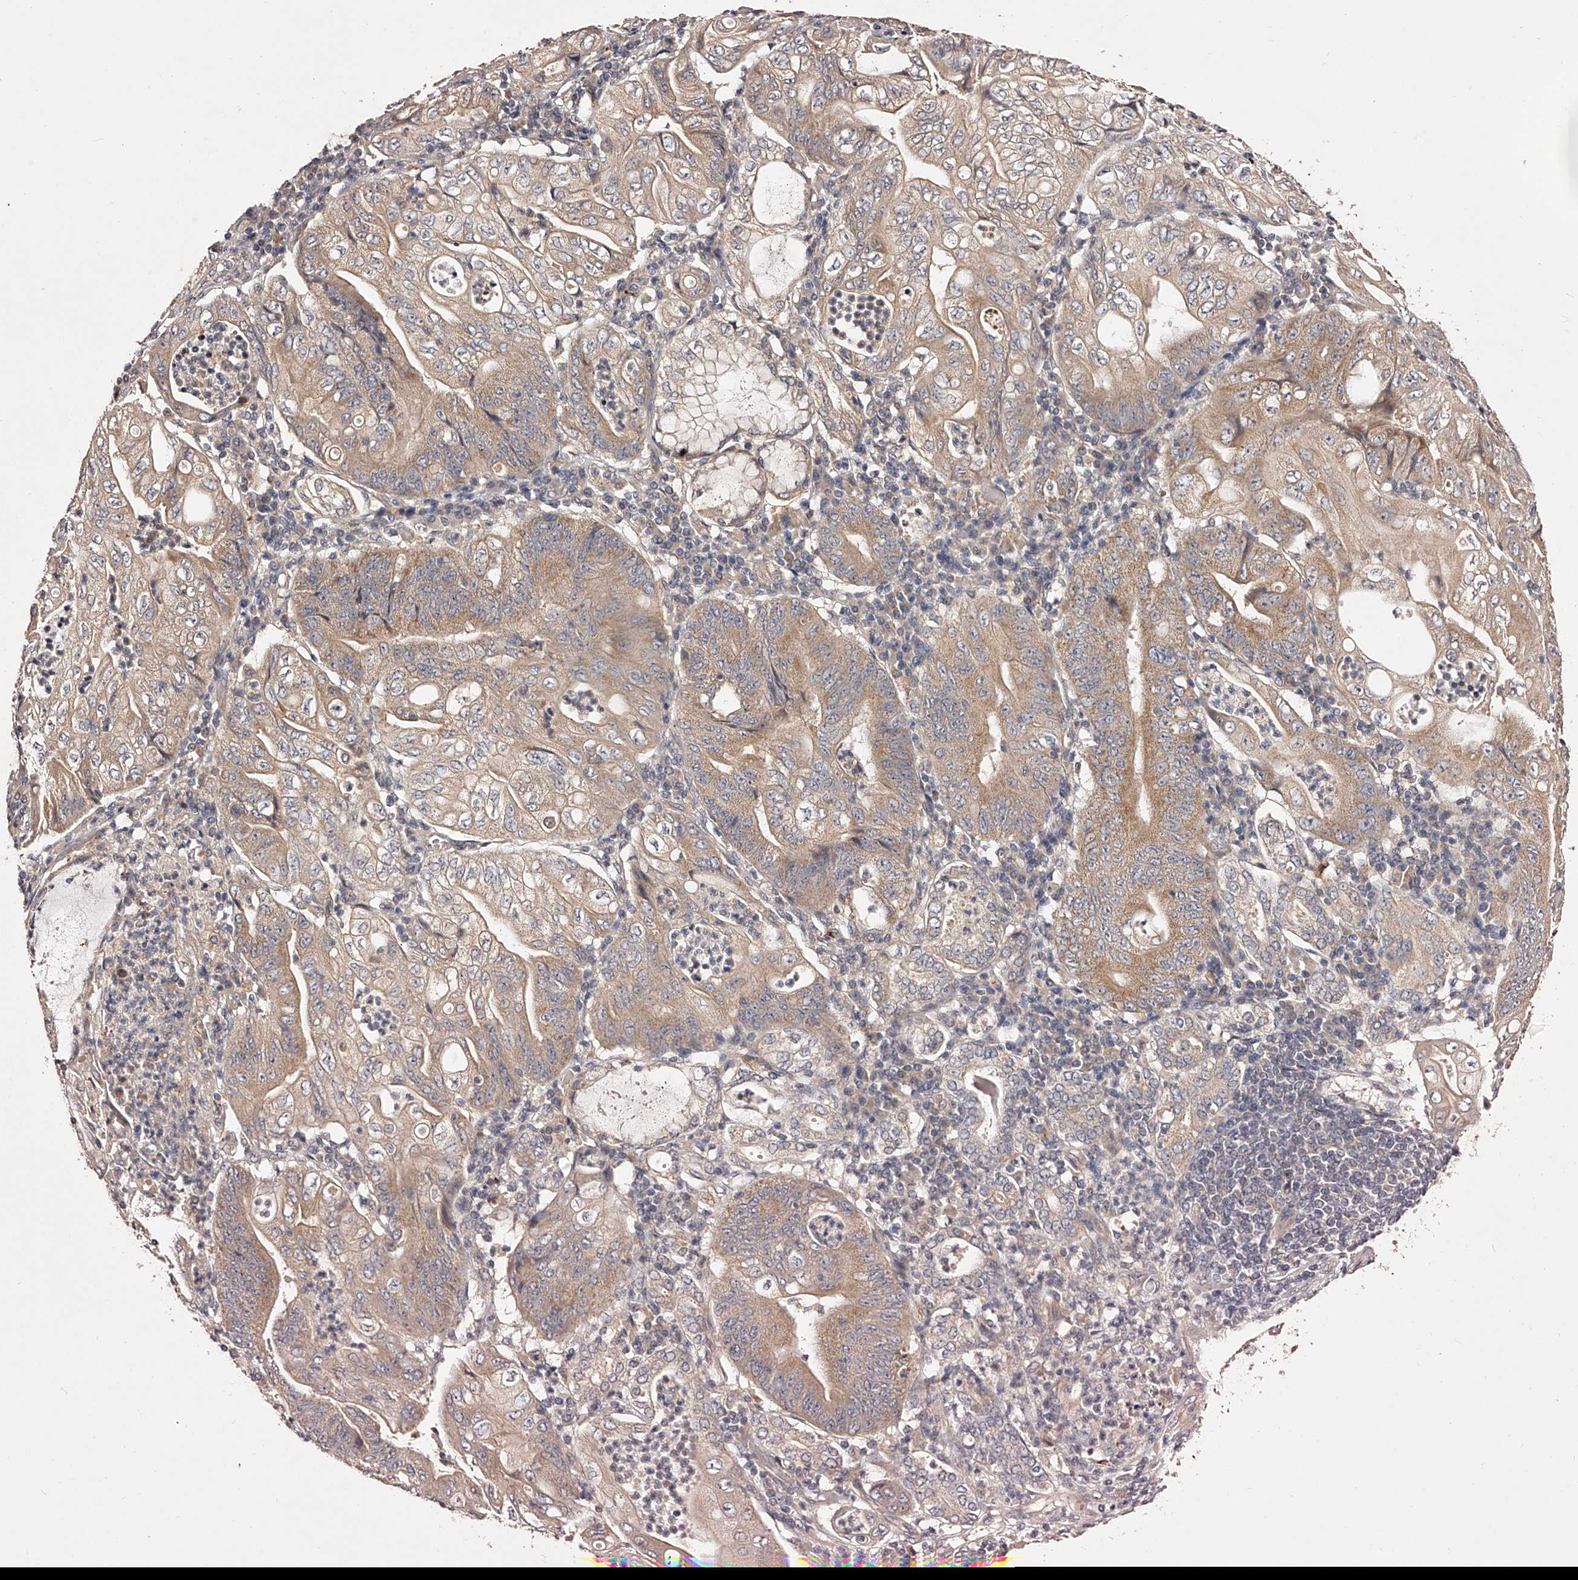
{"staining": {"intensity": "moderate", "quantity": ">75%", "location": "cytoplasmic/membranous"}, "tissue": "stomach cancer", "cell_type": "Tumor cells", "image_type": "cancer", "snomed": [{"axis": "morphology", "description": "Adenocarcinoma, NOS"}, {"axis": "topography", "description": "Stomach"}], "caption": "High-power microscopy captured an IHC image of stomach cancer (adenocarcinoma), revealing moderate cytoplasmic/membranous staining in approximately >75% of tumor cells. The staining is performed using DAB brown chromogen to label protein expression. The nuclei are counter-stained blue using hematoxylin.", "gene": "ODF2L", "patient": {"sex": "female", "age": 73}}